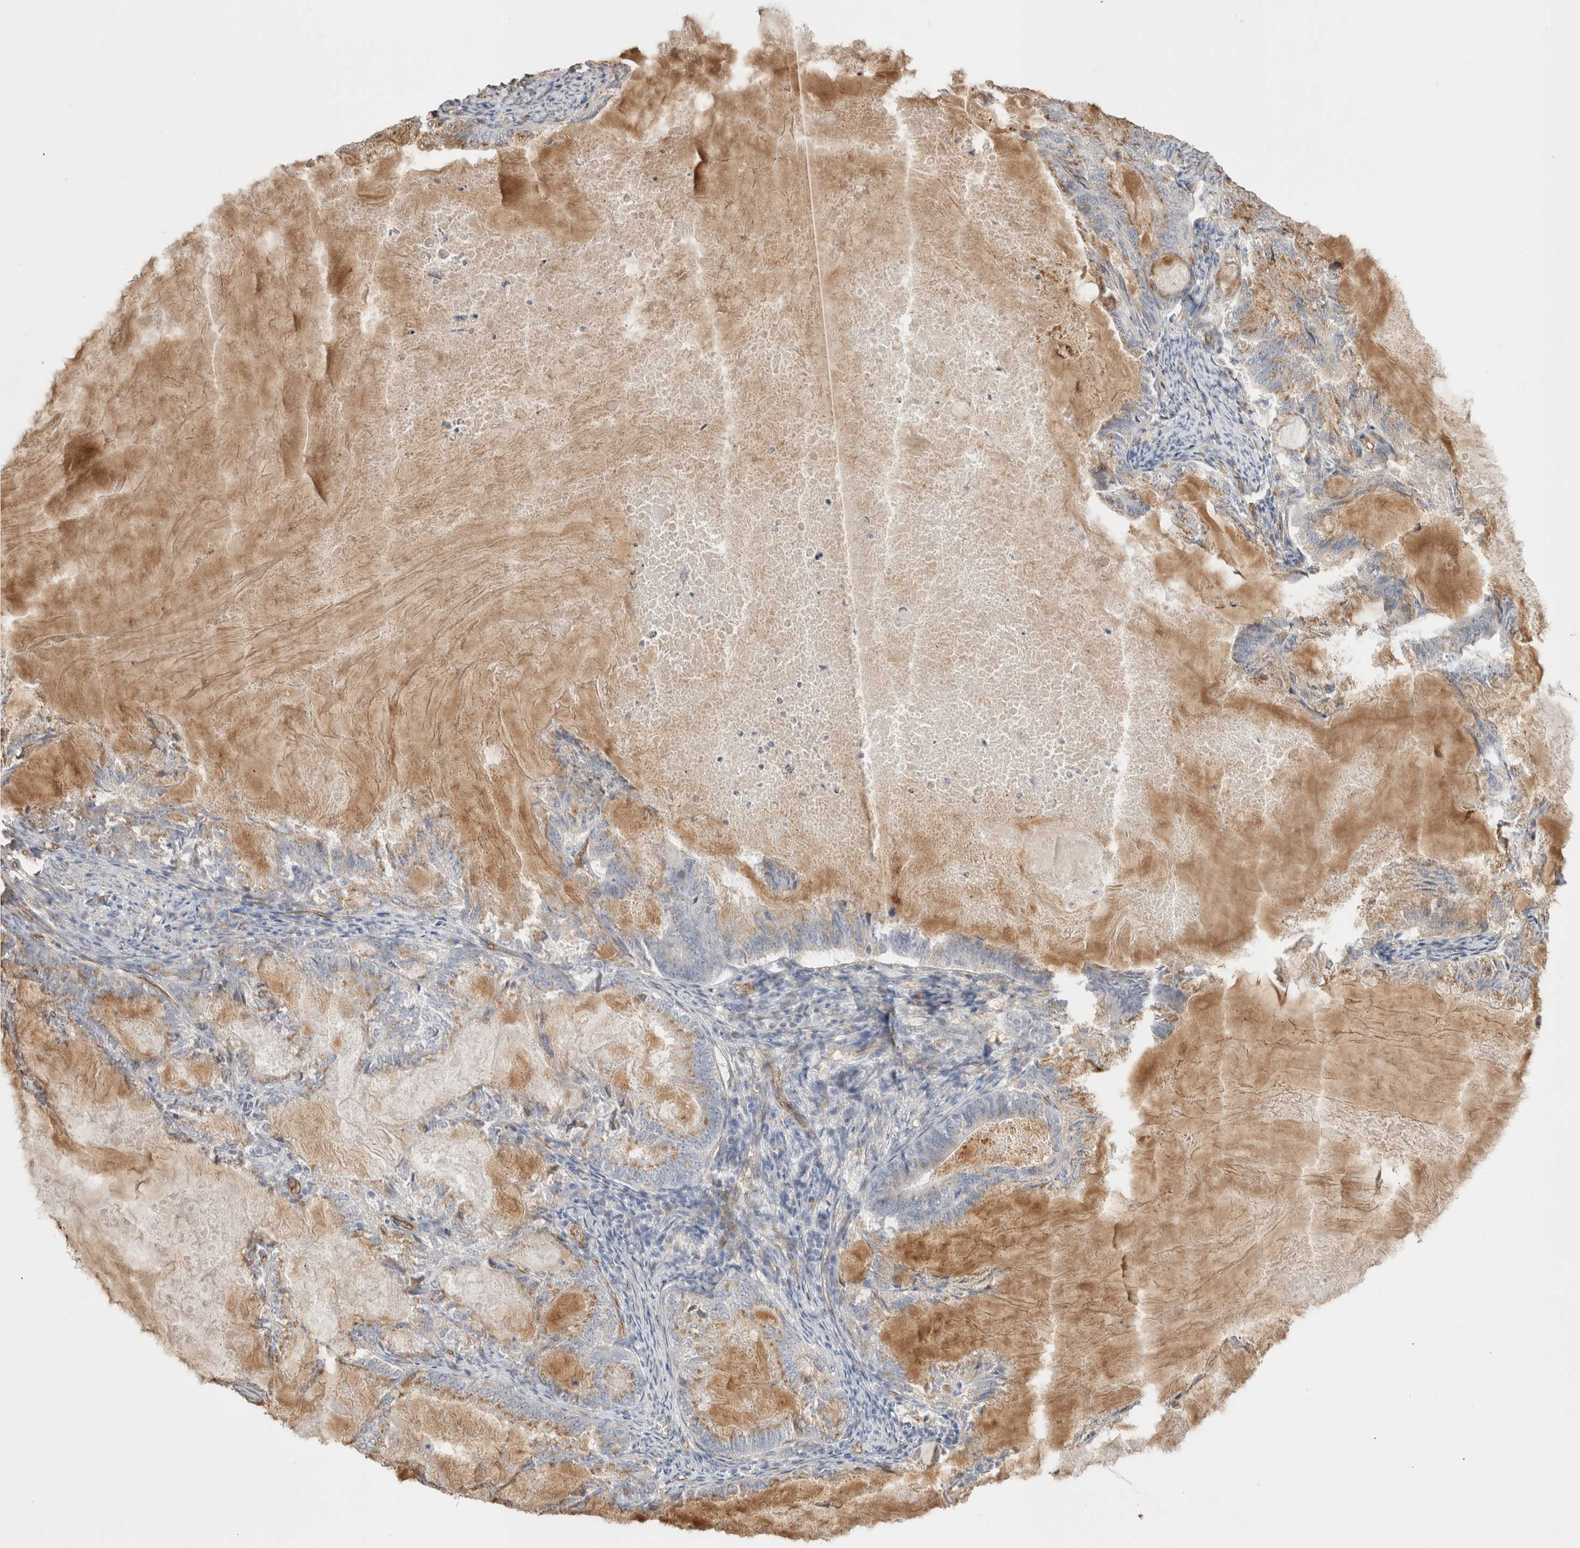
{"staining": {"intensity": "weak", "quantity": "25%-75%", "location": "cytoplasmic/membranous"}, "tissue": "endometrial cancer", "cell_type": "Tumor cells", "image_type": "cancer", "snomed": [{"axis": "morphology", "description": "Adenocarcinoma, NOS"}, {"axis": "topography", "description": "Endometrium"}], "caption": "Brown immunohistochemical staining in human endometrial cancer exhibits weak cytoplasmic/membranous expression in approximately 25%-75% of tumor cells.", "gene": "CAAP1", "patient": {"sex": "female", "age": 86}}